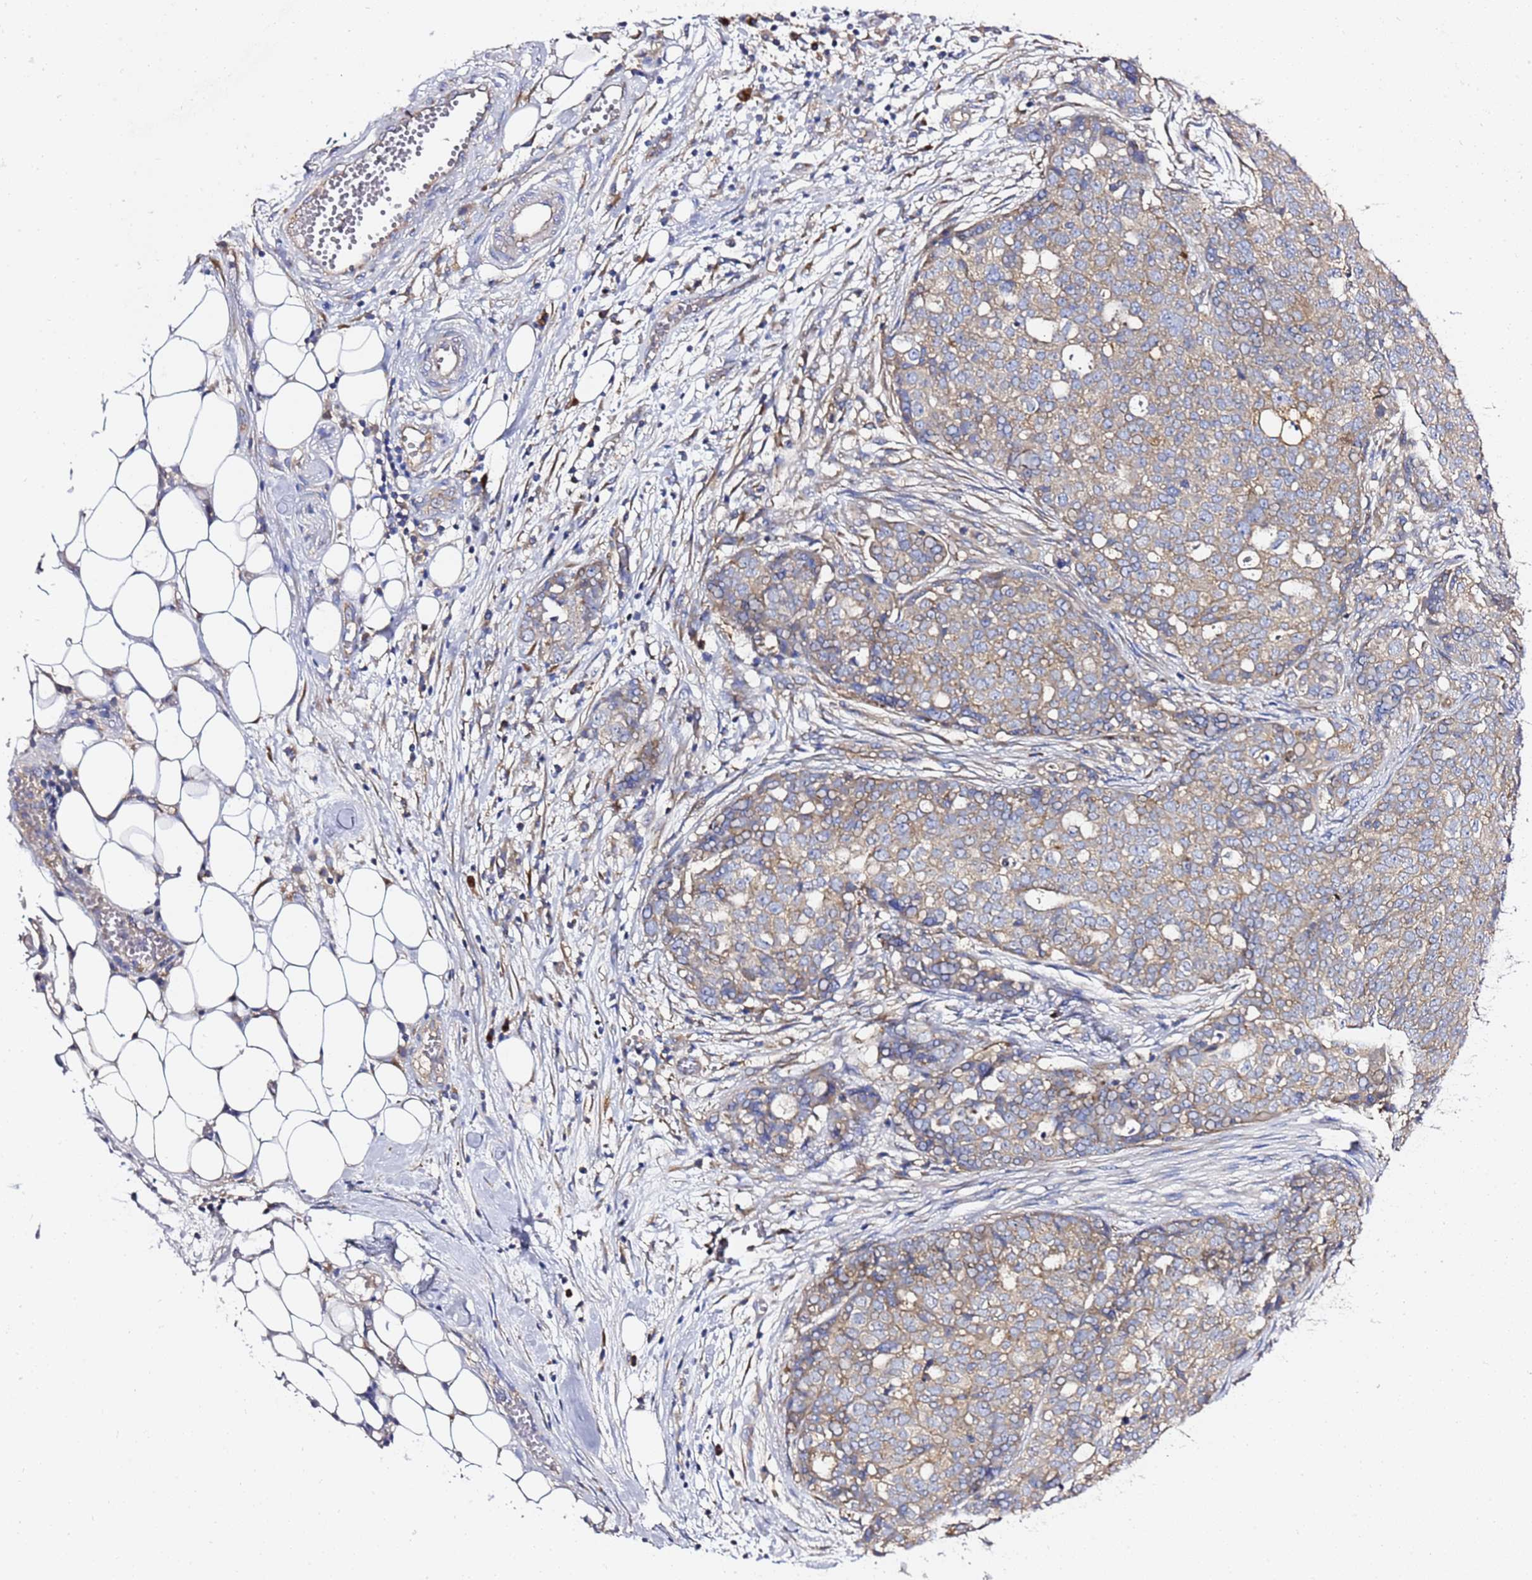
{"staining": {"intensity": "weak", "quantity": "25%-75%", "location": "cytoplasmic/membranous"}, "tissue": "ovarian cancer", "cell_type": "Tumor cells", "image_type": "cancer", "snomed": [{"axis": "morphology", "description": "Cystadenocarcinoma, serous, NOS"}, {"axis": "topography", "description": "Soft tissue"}, {"axis": "topography", "description": "Ovary"}], "caption": "Protein staining of ovarian serous cystadenocarcinoma tissue exhibits weak cytoplasmic/membranous positivity in approximately 25%-75% of tumor cells.", "gene": "ANAPC1", "patient": {"sex": "female", "age": 57}}